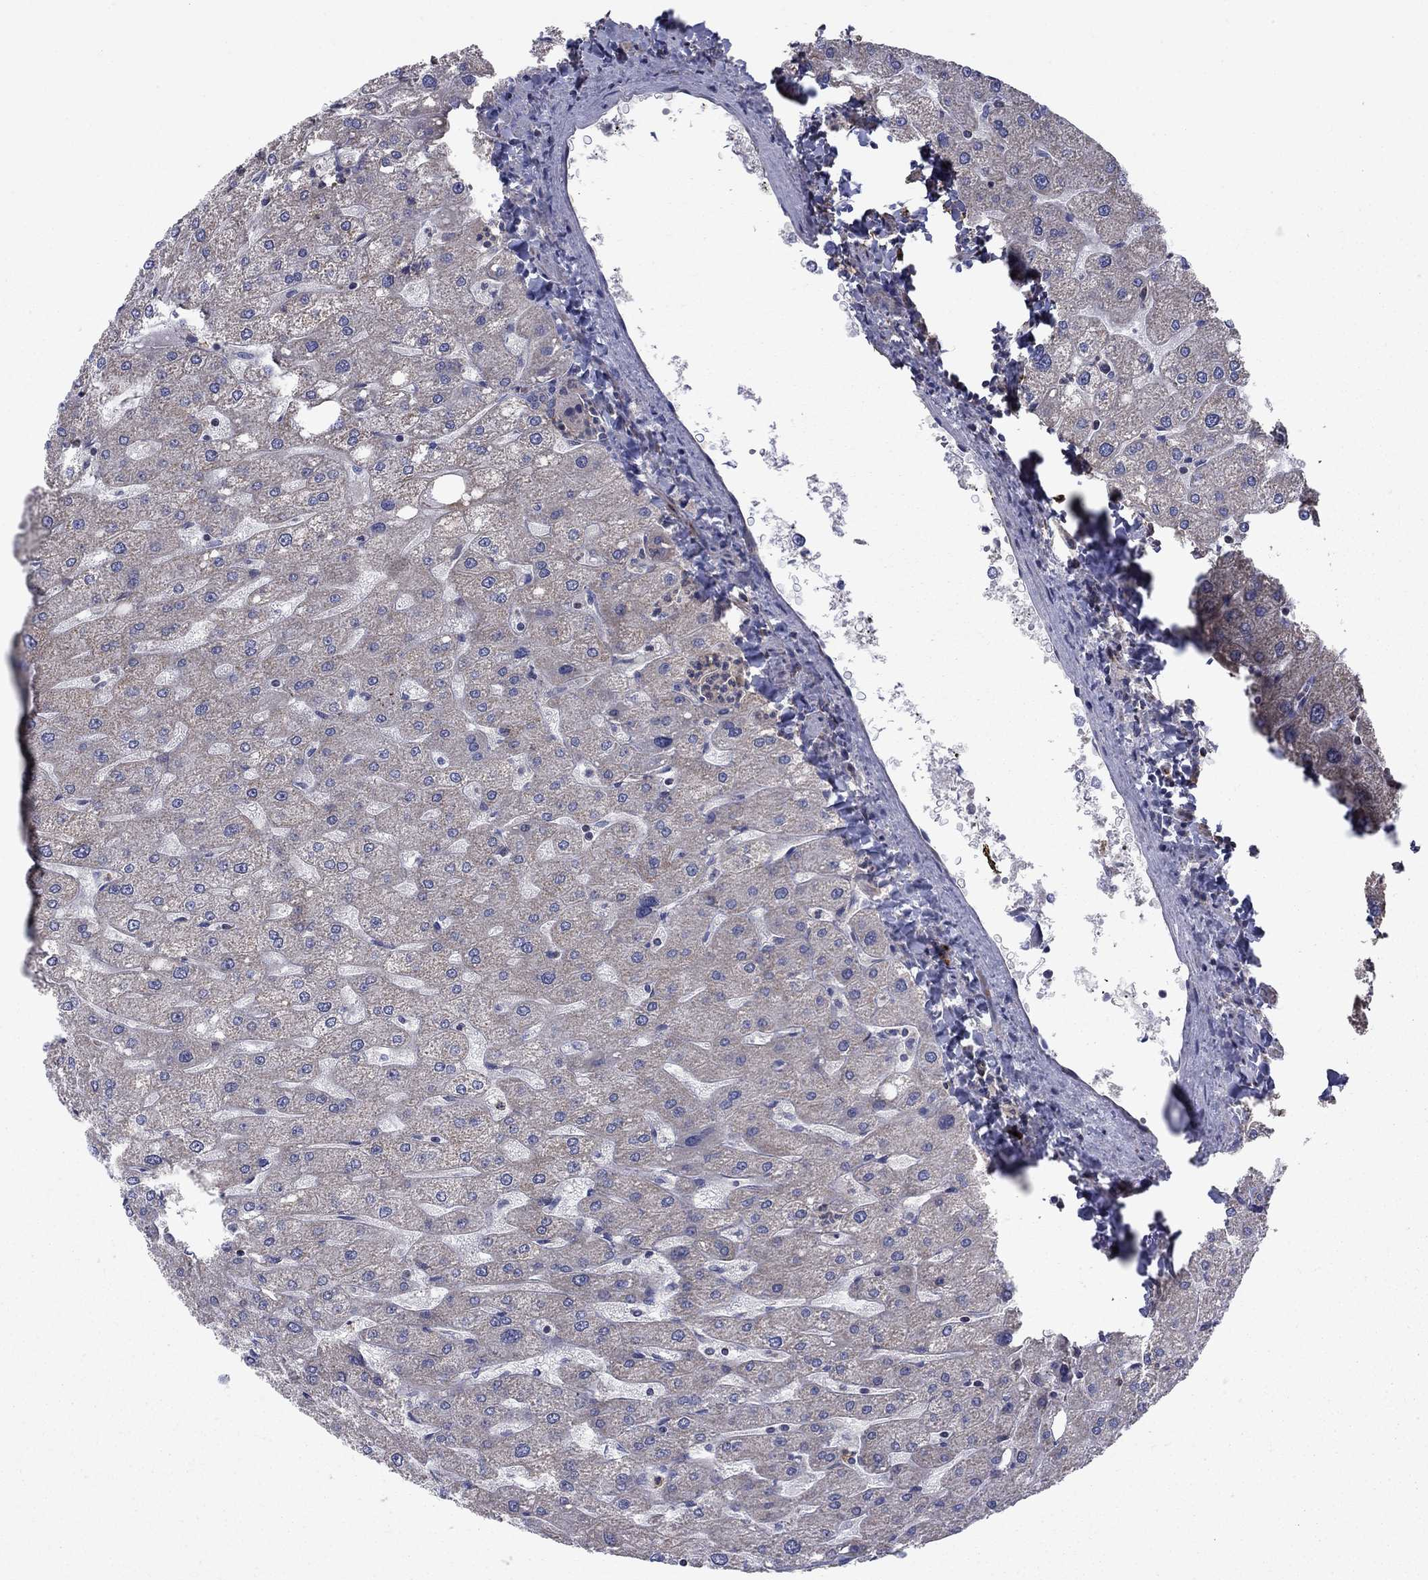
{"staining": {"intensity": "negative", "quantity": "none", "location": "none"}, "tissue": "liver", "cell_type": "Cholangiocytes", "image_type": "normal", "snomed": [{"axis": "morphology", "description": "Normal tissue, NOS"}, {"axis": "topography", "description": "Liver"}], "caption": "There is no significant positivity in cholangiocytes of liver. (DAB immunohistochemistry (IHC), high magnification).", "gene": "DOP1B", "patient": {"sex": "male", "age": 67}}